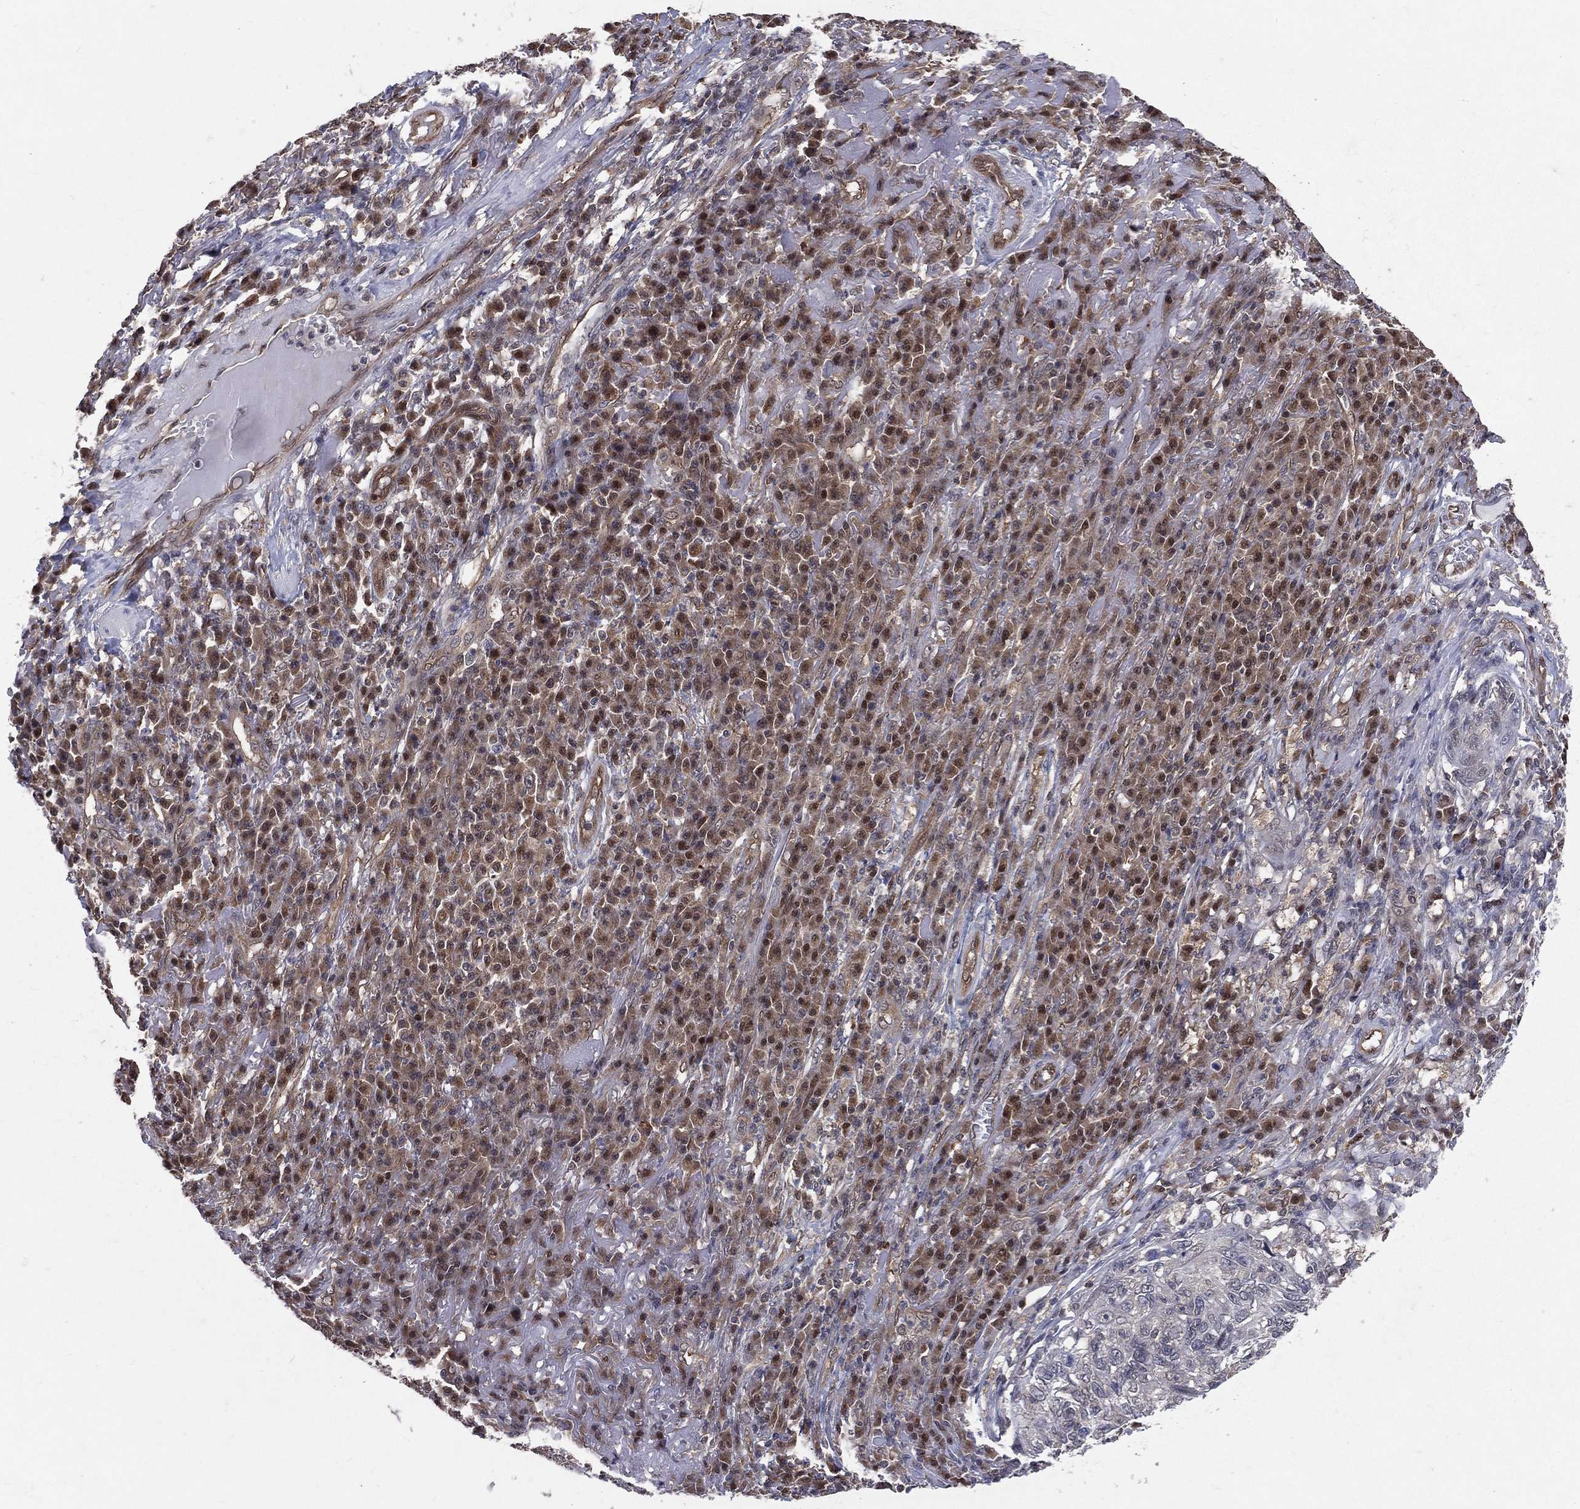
{"staining": {"intensity": "moderate", "quantity": "25%-75%", "location": "cytoplasmic/membranous,nuclear"}, "tissue": "skin cancer", "cell_type": "Tumor cells", "image_type": "cancer", "snomed": [{"axis": "morphology", "description": "Squamous cell carcinoma, NOS"}, {"axis": "topography", "description": "Skin"}], "caption": "Skin squamous cell carcinoma stained with IHC reveals moderate cytoplasmic/membranous and nuclear expression in approximately 25%-75% of tumor cells.", "gene": "GMPR2", "patient": {"sex": "male", "age": 92}}